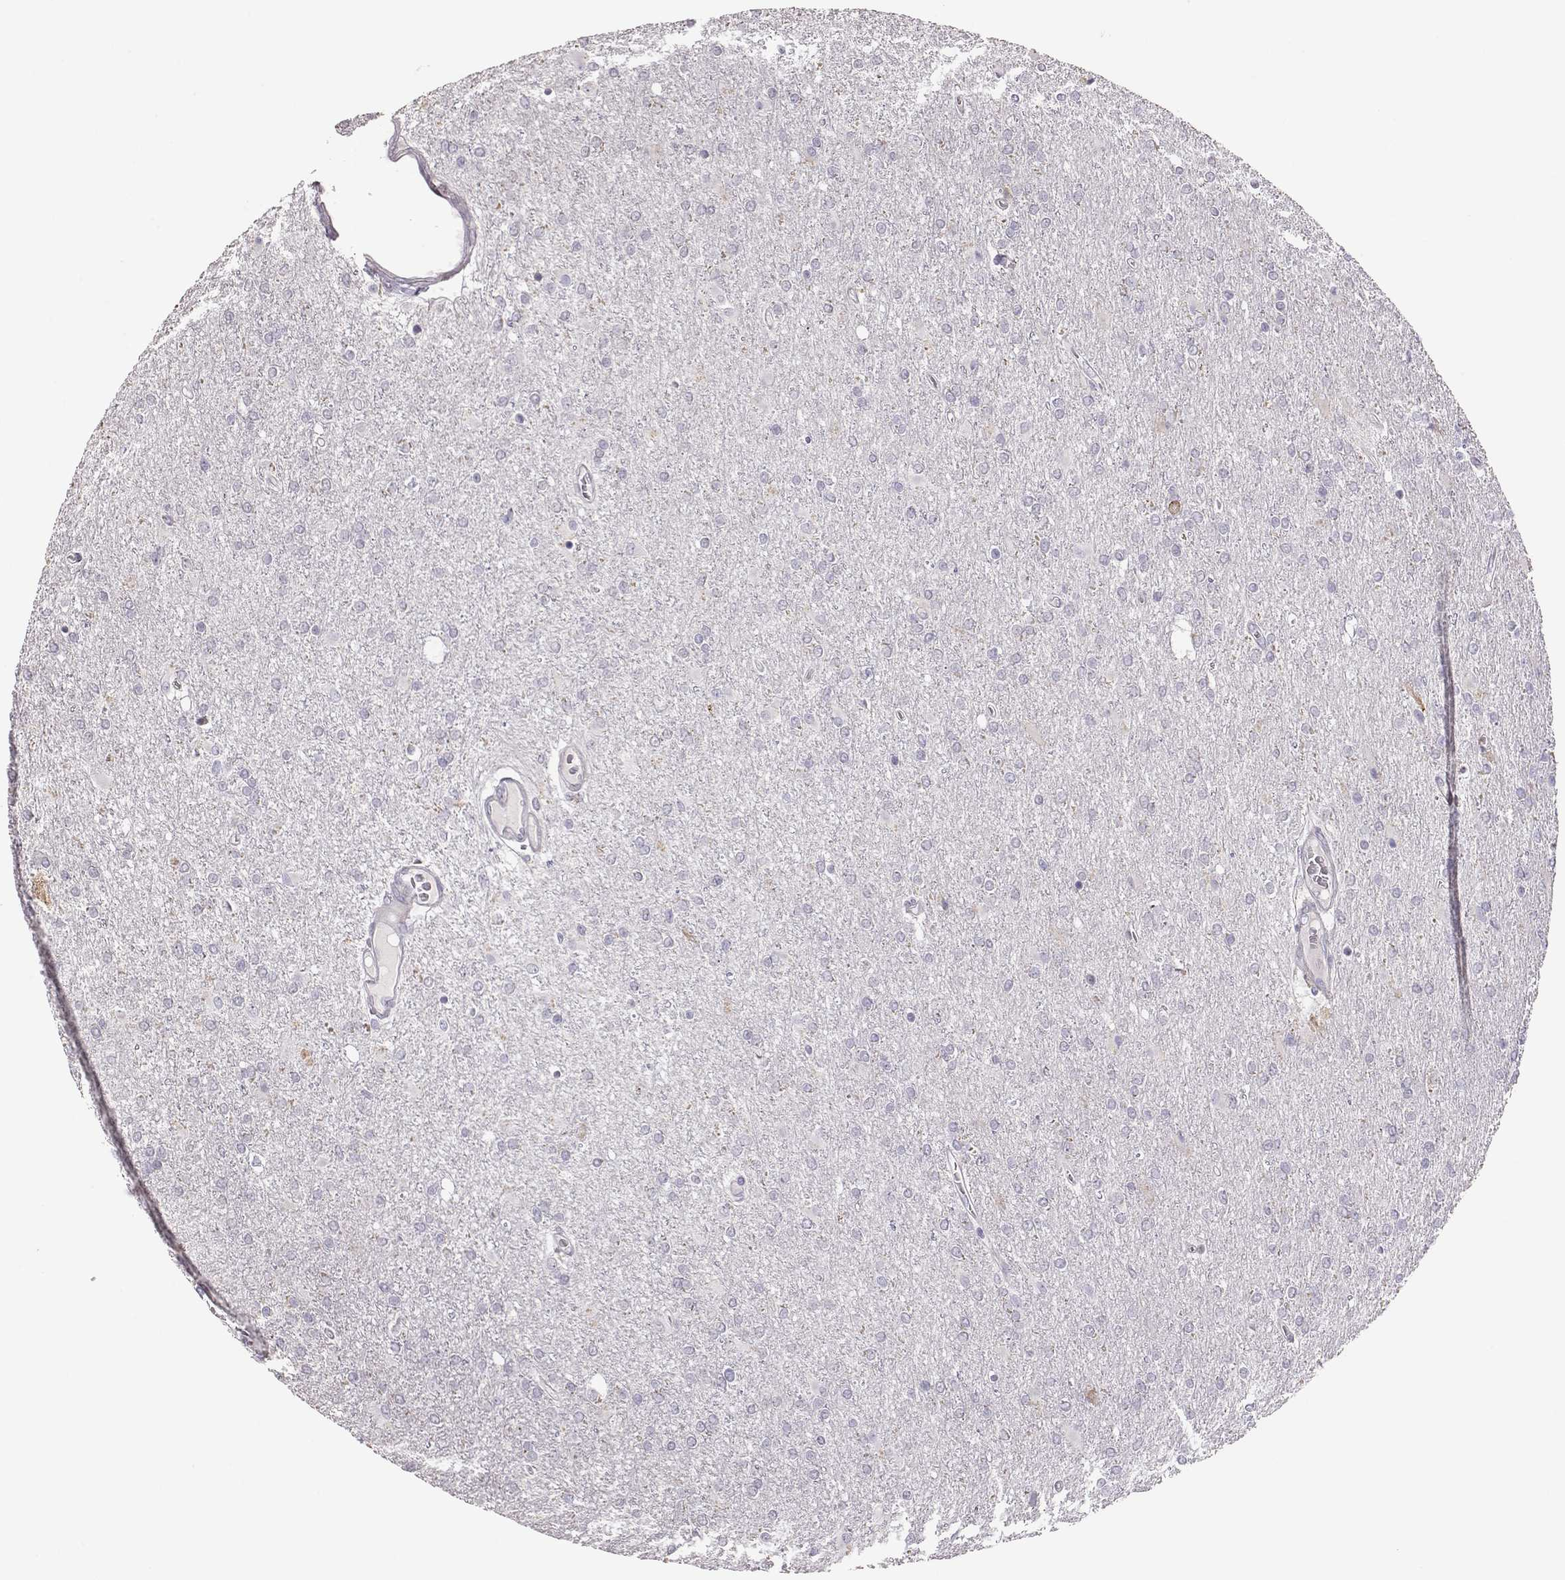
{"staining": {"intensity": "negative", "quantity": "none", "location": "none"}, "tissue": "glioma", "cell_type": "Tumor cells", "image_type": "cancer", "snomed": [{"axis": "morphology", "description": "Glioma, malignant, High grade"}, {"axis": "topography", "description": "Cerebral cortex"}], "caption": "This is an immunohistochemistry image of malignant glioma (high-grade). There is no staining in tumor cells.", "gene": "SELENOI", "patient": {"sex": "male", "age": 70}}